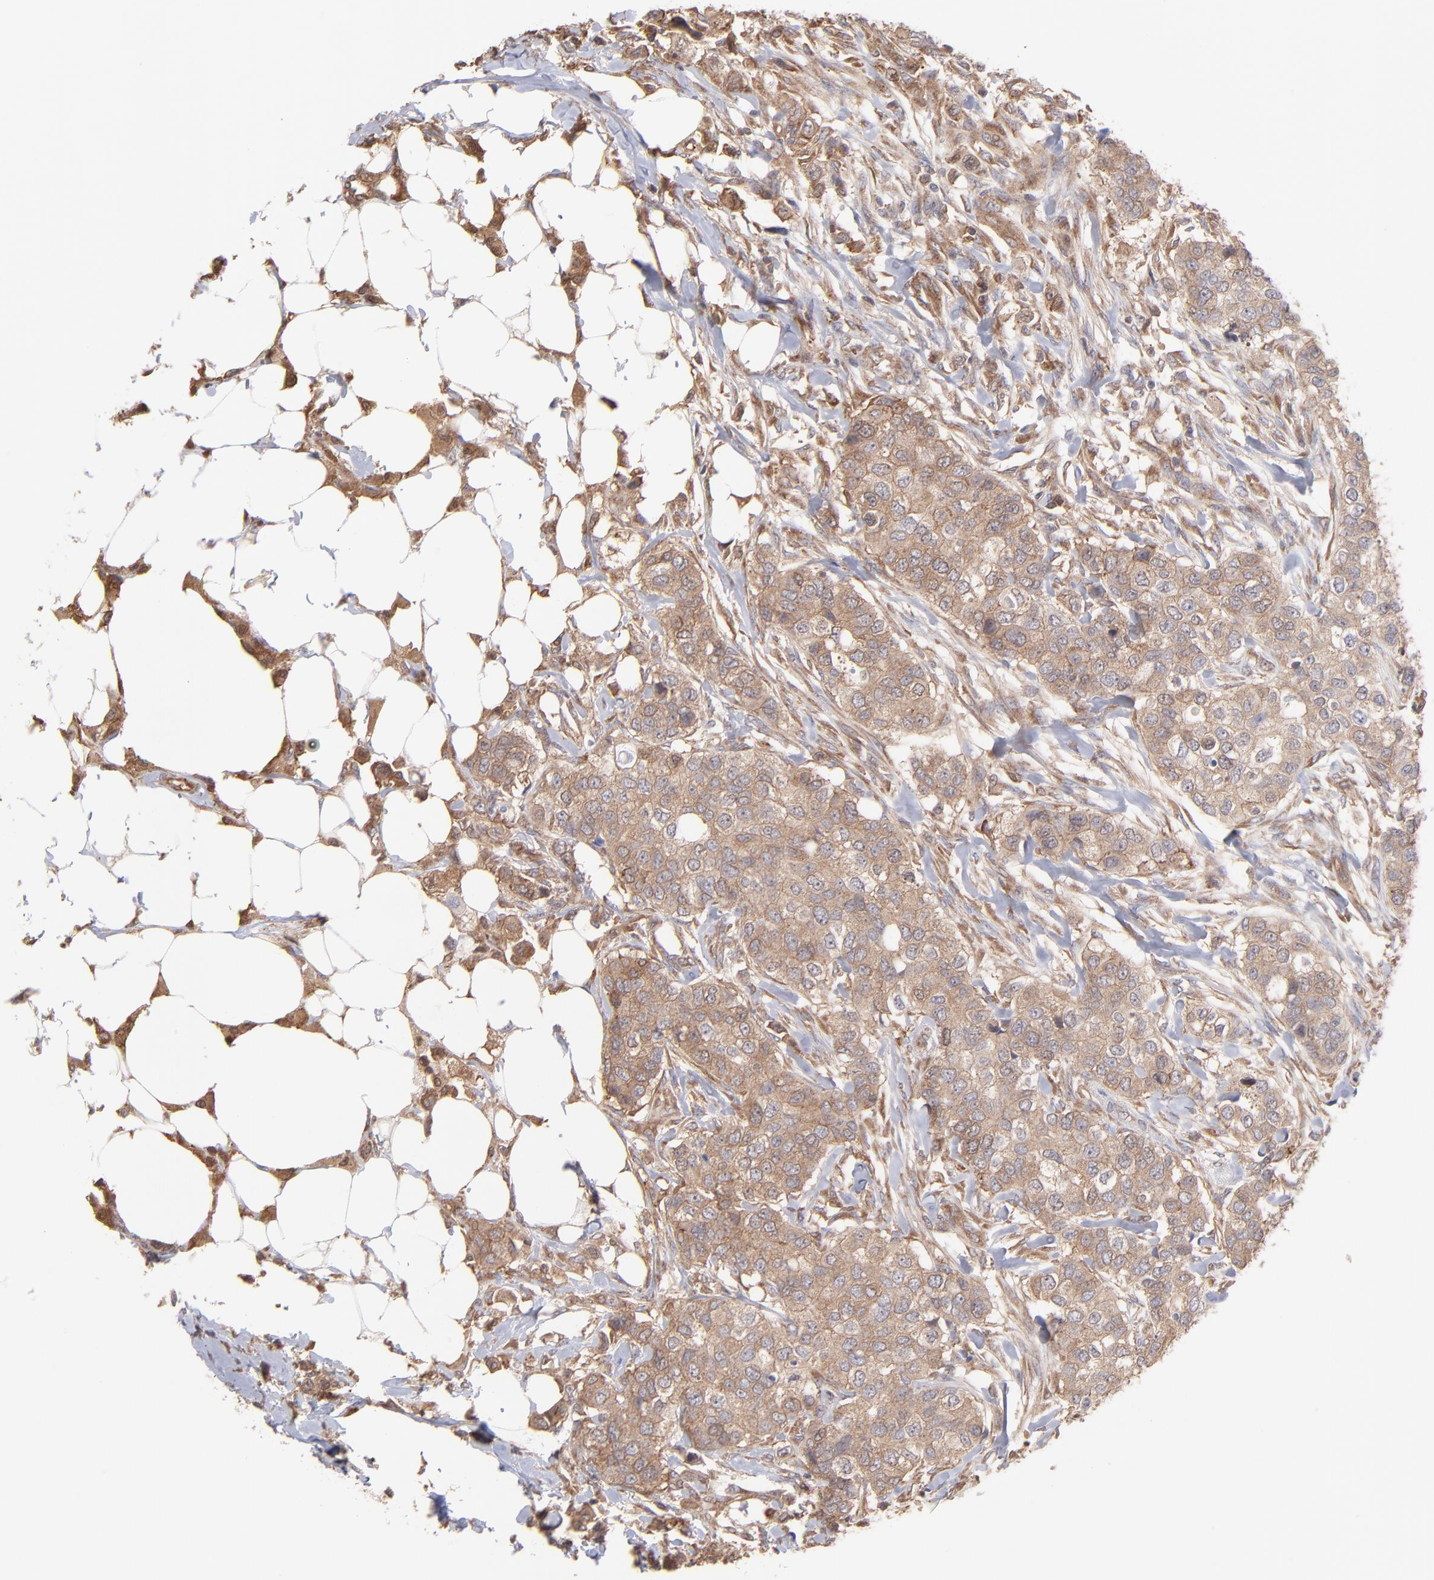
{"staining": {"intensity": "moderate", "quantity": ">75%", "location": "cytoplasmic/membranous"}, "tissue": "breast cancer", "cell_type": "Tumor cells", "image_type": "cancer", "snomed": [{"axis": "morphology", "description": "Normal tissue, NOS"}, {"axis": "morphology", "description": "Duct carcinoma"}, {"axis": "topography", "description": "Breast"}], "caption": "Breast cancer stained with a protein marker displays moderate staining in tumor cells.", "gene": "MAPRE1", "patient": {"sex": "female", "age": 49}}